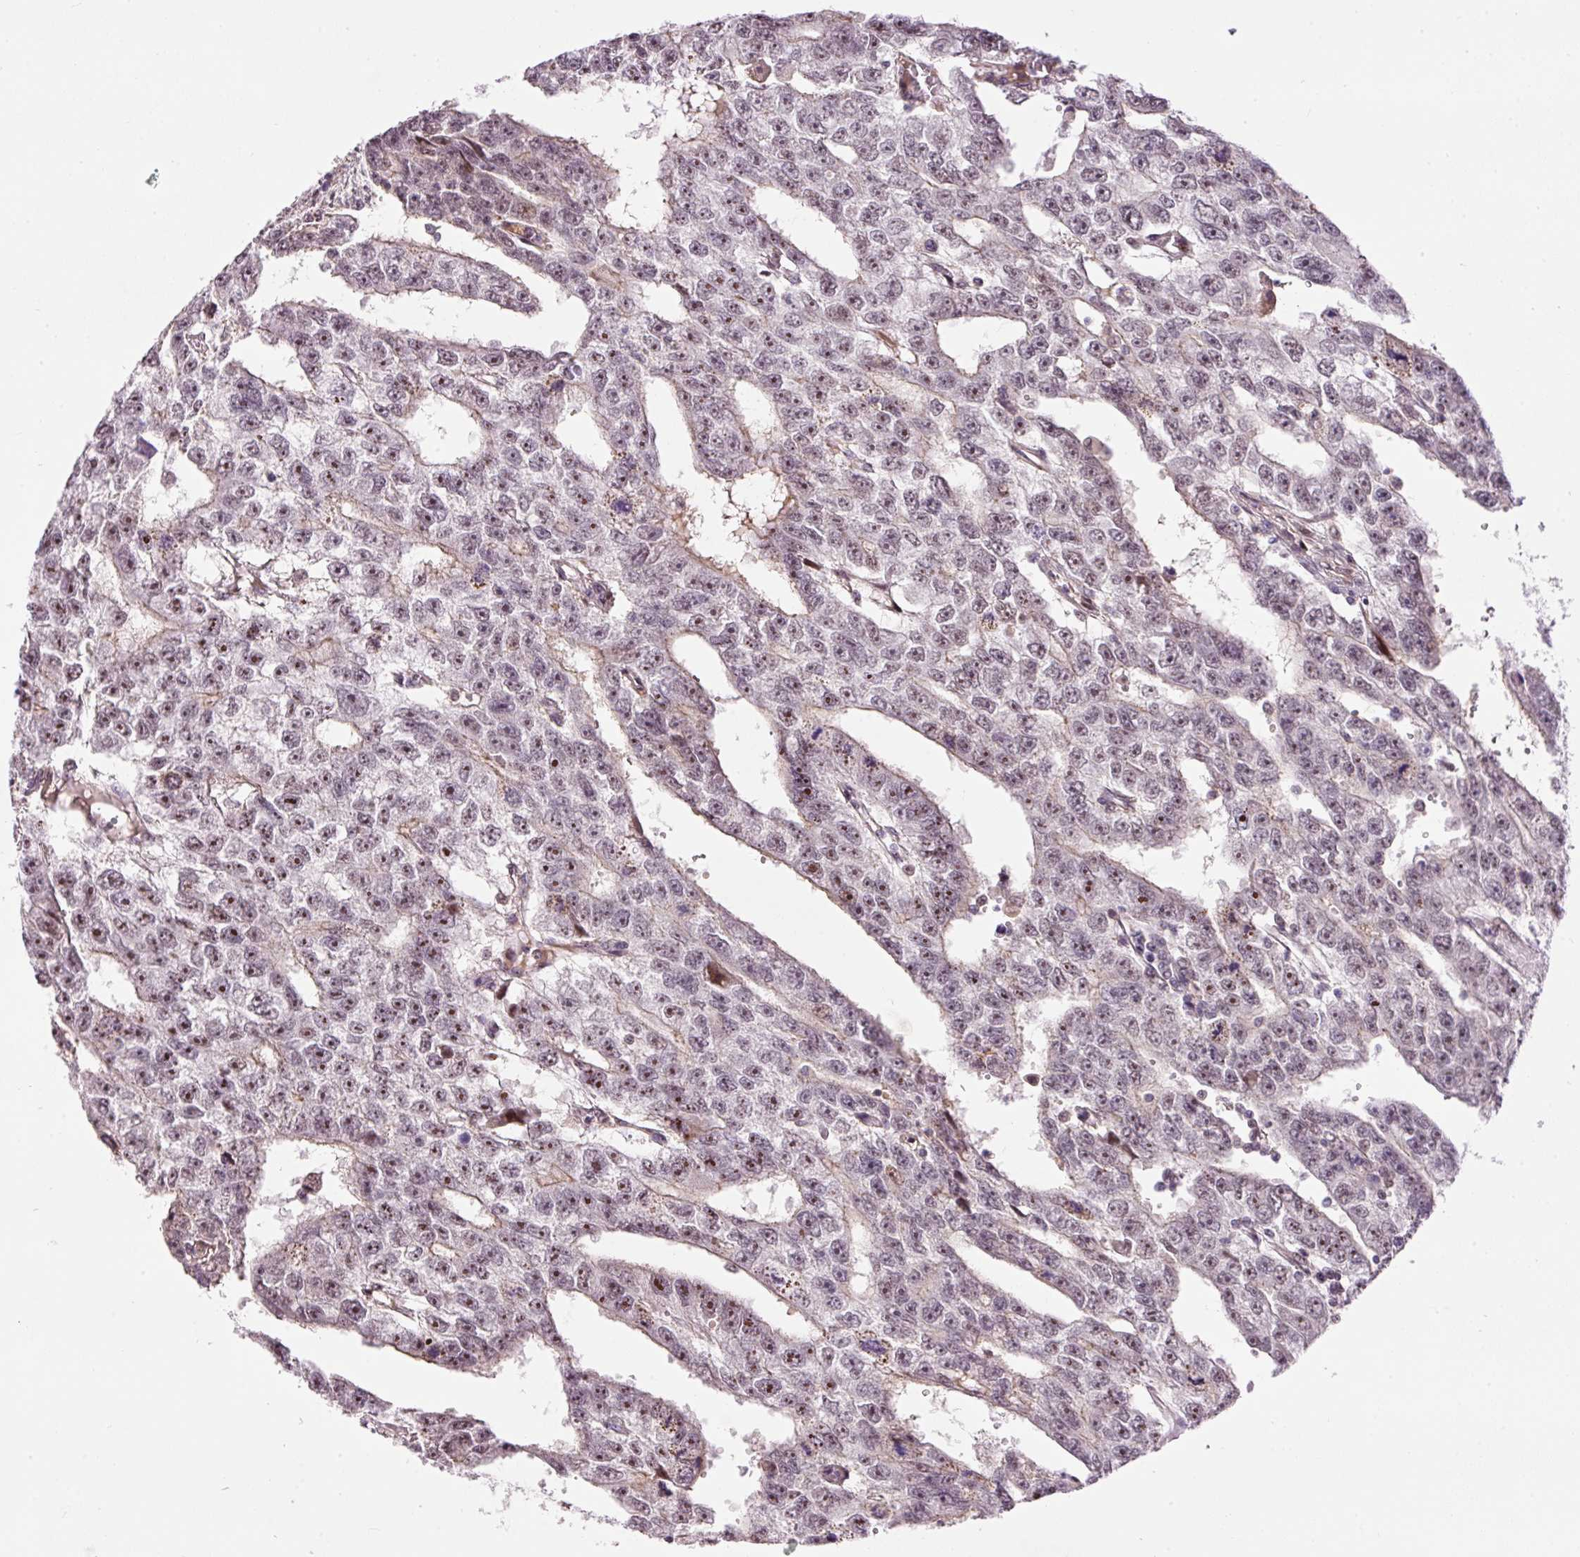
{"staining": {"intensity": "moderate", "quantity": "25%-75%", "location": "nuclear"}, "tissue": "testis cancer", "cell_type": "Tumor cells", "image_type": "cancer", "snomed": [{"axis": "morphology", "description": "Carcinoma, Embryonal, NOS"}, {"axis": "topography", "description": "Testis"}], "caption": "Testis cancer stained for a protein demonstrates moderate nuclear positivity in tumor cells. The protein of interest is stained brown, and the nuclei are stained in blue (DAB IHC with brightfield microscopy, high magnification).", "gene": "HNF1A", "patient": {"sex": "male", "age": 20}}